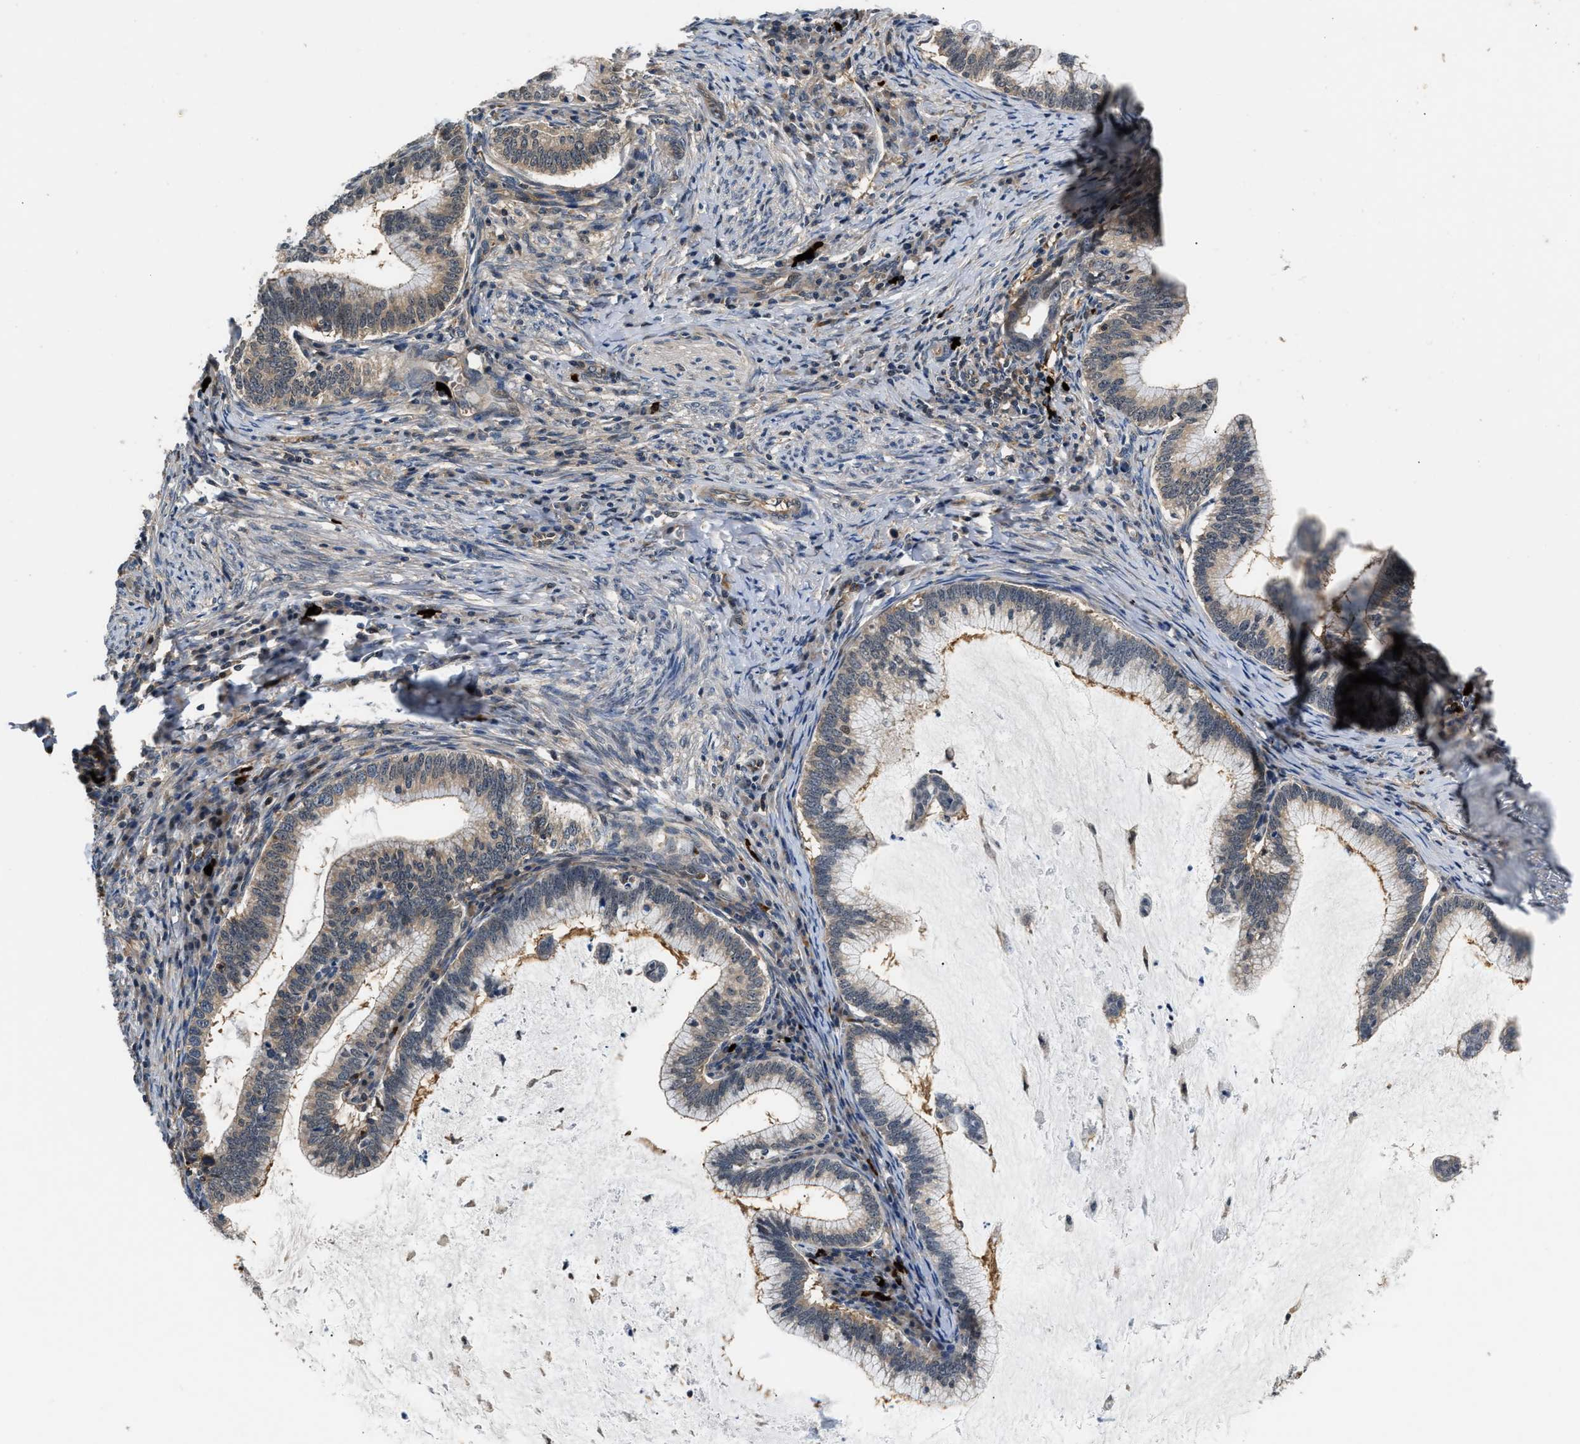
{"staining": {"intensity": "weak", "quantity": "<25%", "location": "cytoplasmic/membranous"}, "tissue": "cervical cancer", "cell_type": "Tumor cells", "image_type": "cancer", "snomed": [{"axis": "morphology", "description": "Adenocarcinoma, NOS"}, {"axis": "topography", "description": "Cervix"}], "caption": "IHC of cervical cancer (adenocarcinoma) exhibits no positivity in tumor cells. The staining is performed using DAB (3,3'-diaminobenzidine) brown chromogen with nuclei counter-stained in using hematoxylin.", "gene": "TUT7", "patient": {"sex": "female", "age": 36}}